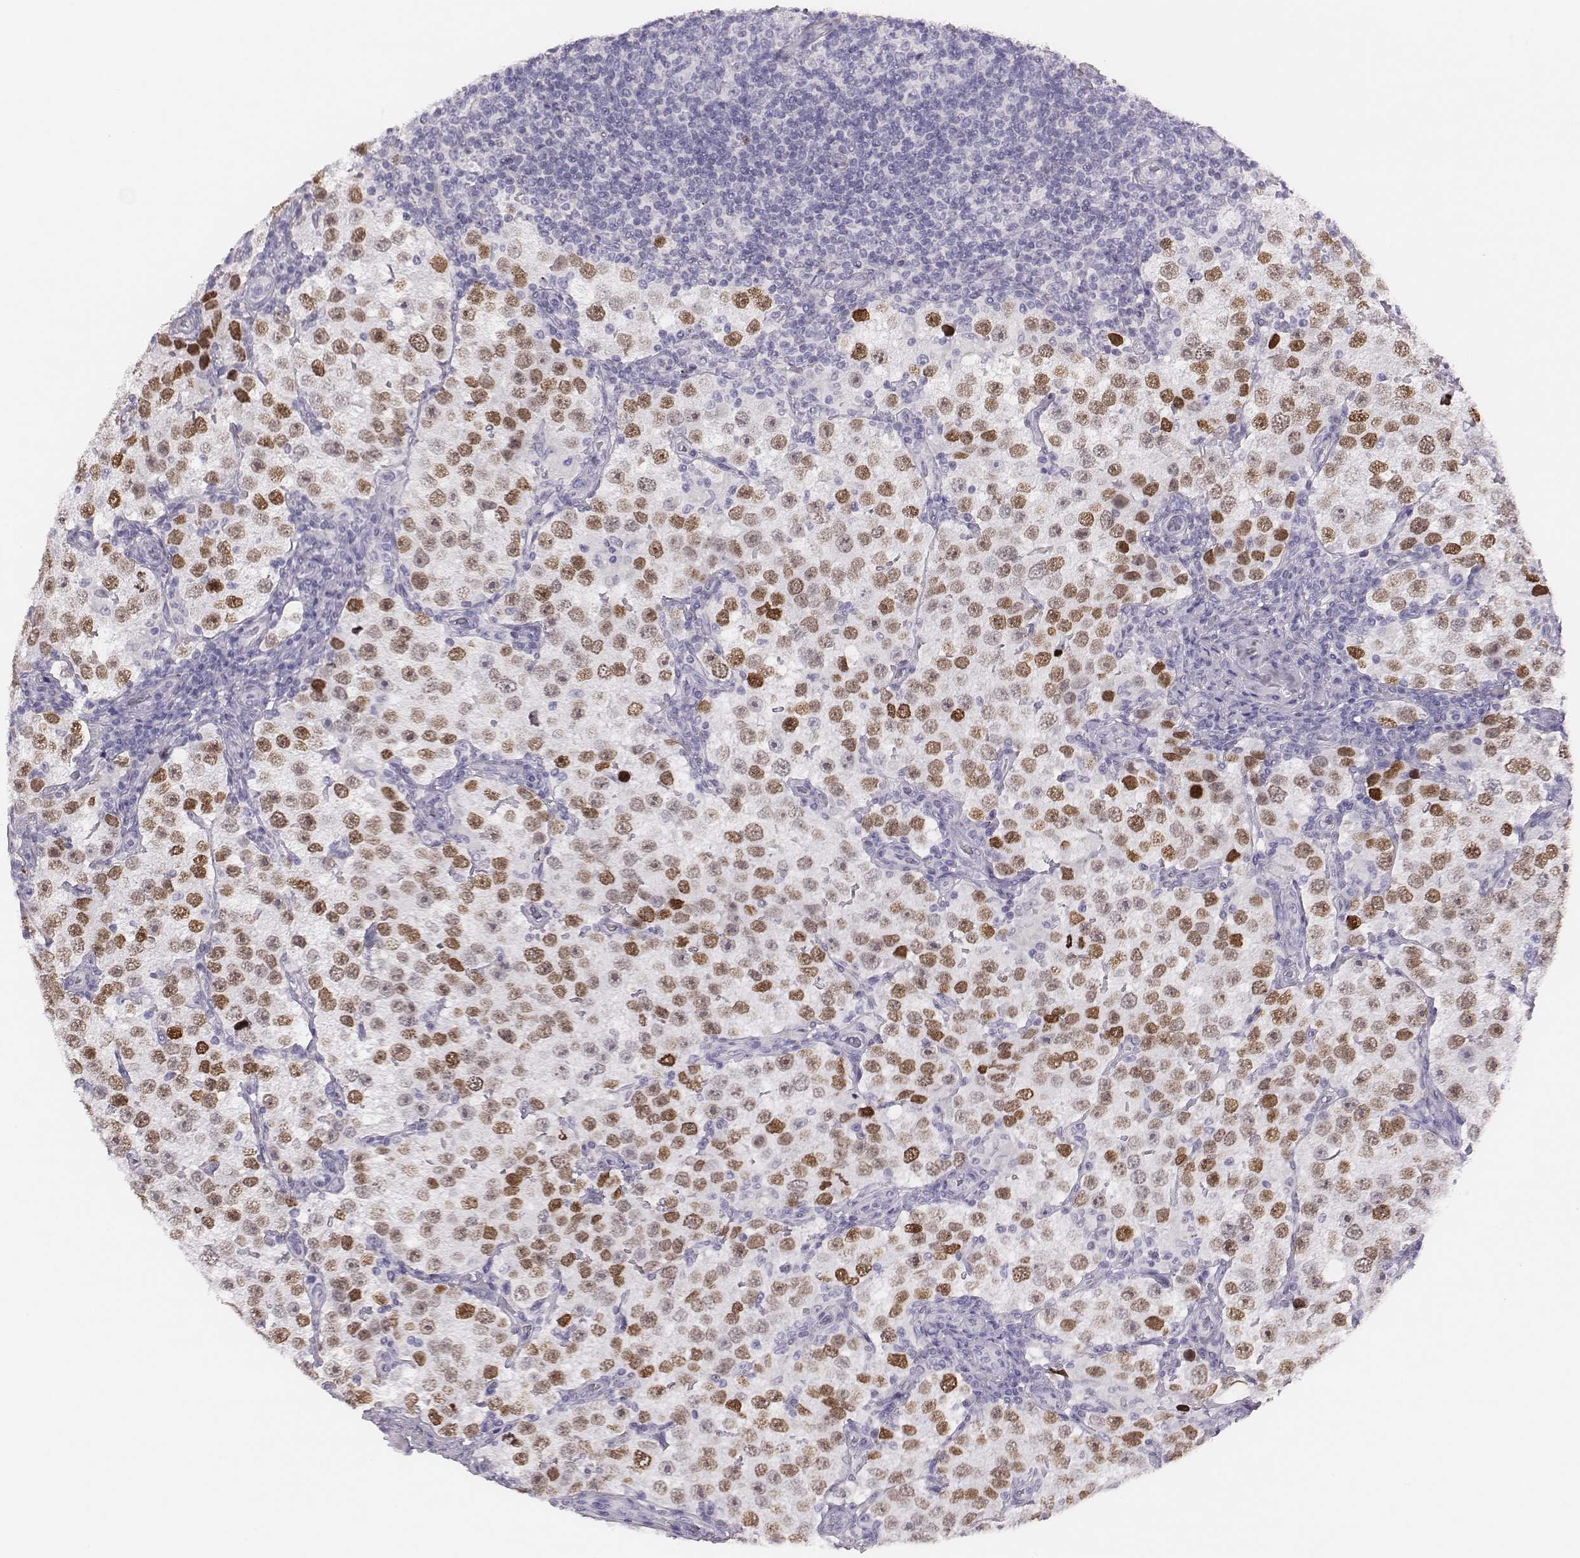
{"staining": {"intensity": "moderate", "quantity": ">75%", "location": "nuclear"}, "tissue": "testis cancer", "cell_type": "Tumor cells", "image_type": "cancer", "snomed": [{"axis": "morphology", "description": "Seminoma, NOS"}, {"axis": "topography", "description": "Testis"}], "caption": "Moderate nuclear protein positivity is appreciated in about >75% of tumor cells in testis seminoma.", "gene": "H1-6", "patient": {"sex": "male", "age": 37}}